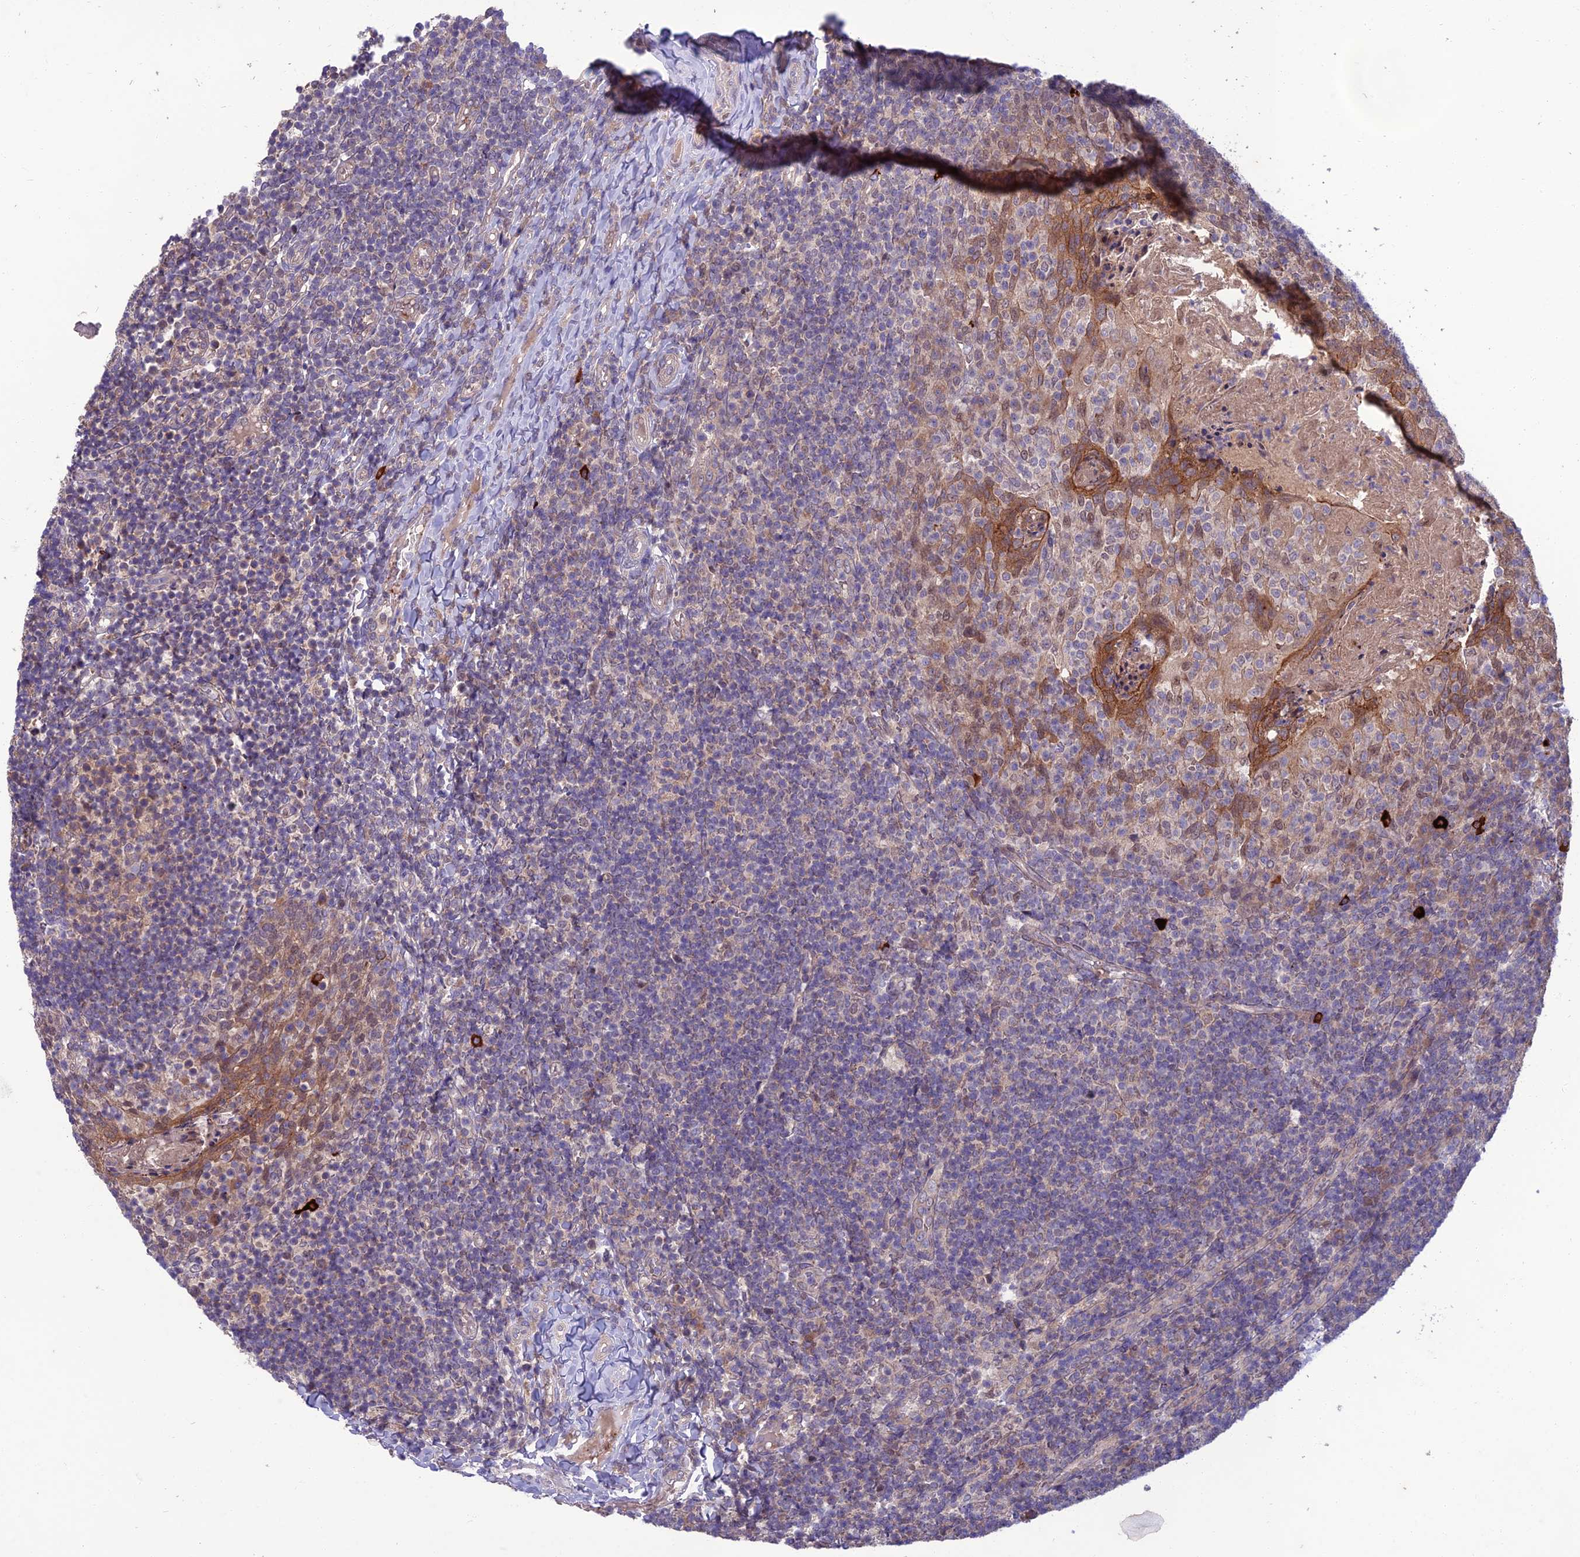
{"staining": {"intensity": "weak", "quantity": "25%-75%", "location": "nuclear"}, "tissue": "tonsil", "cell_type": "Germinal center cells", "image_type": "normal", "snomed": [{"axis": "morphology", "description": "Normal tissue, NOS"}, {"axis": "topography", "description": "Tonsil"}], "caption": "Brown immunohistochemical staining in unremarkable tonsil demonstrates weak nuclear staining in approximately 25%-75% of germinal center cells.", "gene": "GIPC1", "patient": {"sex": "female", "age": 10}}